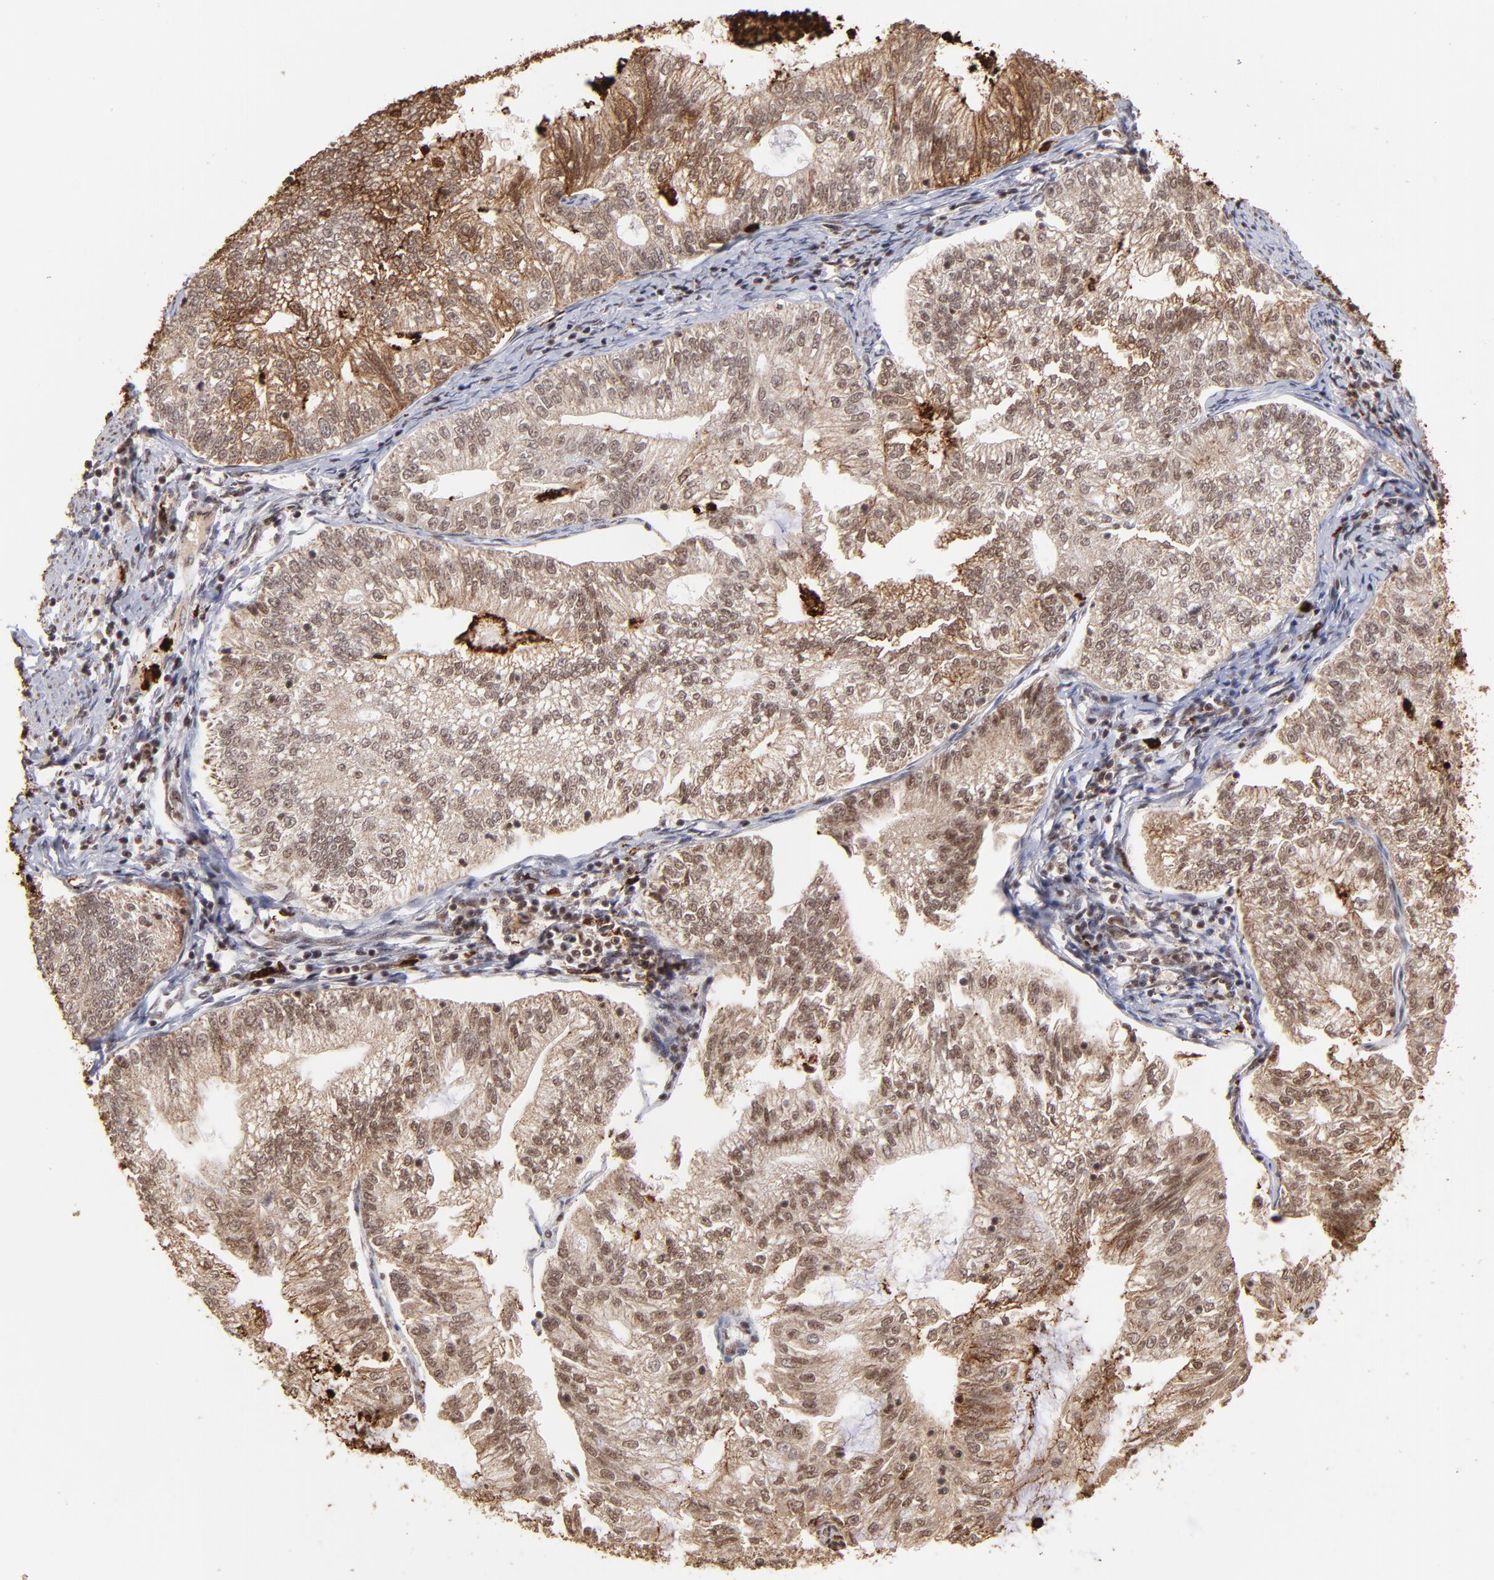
{"staining": {"intensity": "moderate", "quantity": ">75%", "location": "cytoplasmic/membranous"}, "tissue": "endometrial cancer", "cell_type": "Tumor cells", "image_type": "cancer", "snomed": [{"axis": "morphology", "description": "Adenocarcinoma, NOS"}, {"axis": "topography", "description": "Endometrium"}], "caption": "A high-resolution histopathology image shows immunohistochemistry (IHC) staining of adenocarcinoma (endometrial), which demonstrates moderate cytoplasmic/membranous positivity in about >75% of tumor cells.", "gene": "ZFX", "patient": {"sex": "female", "age": 69}}